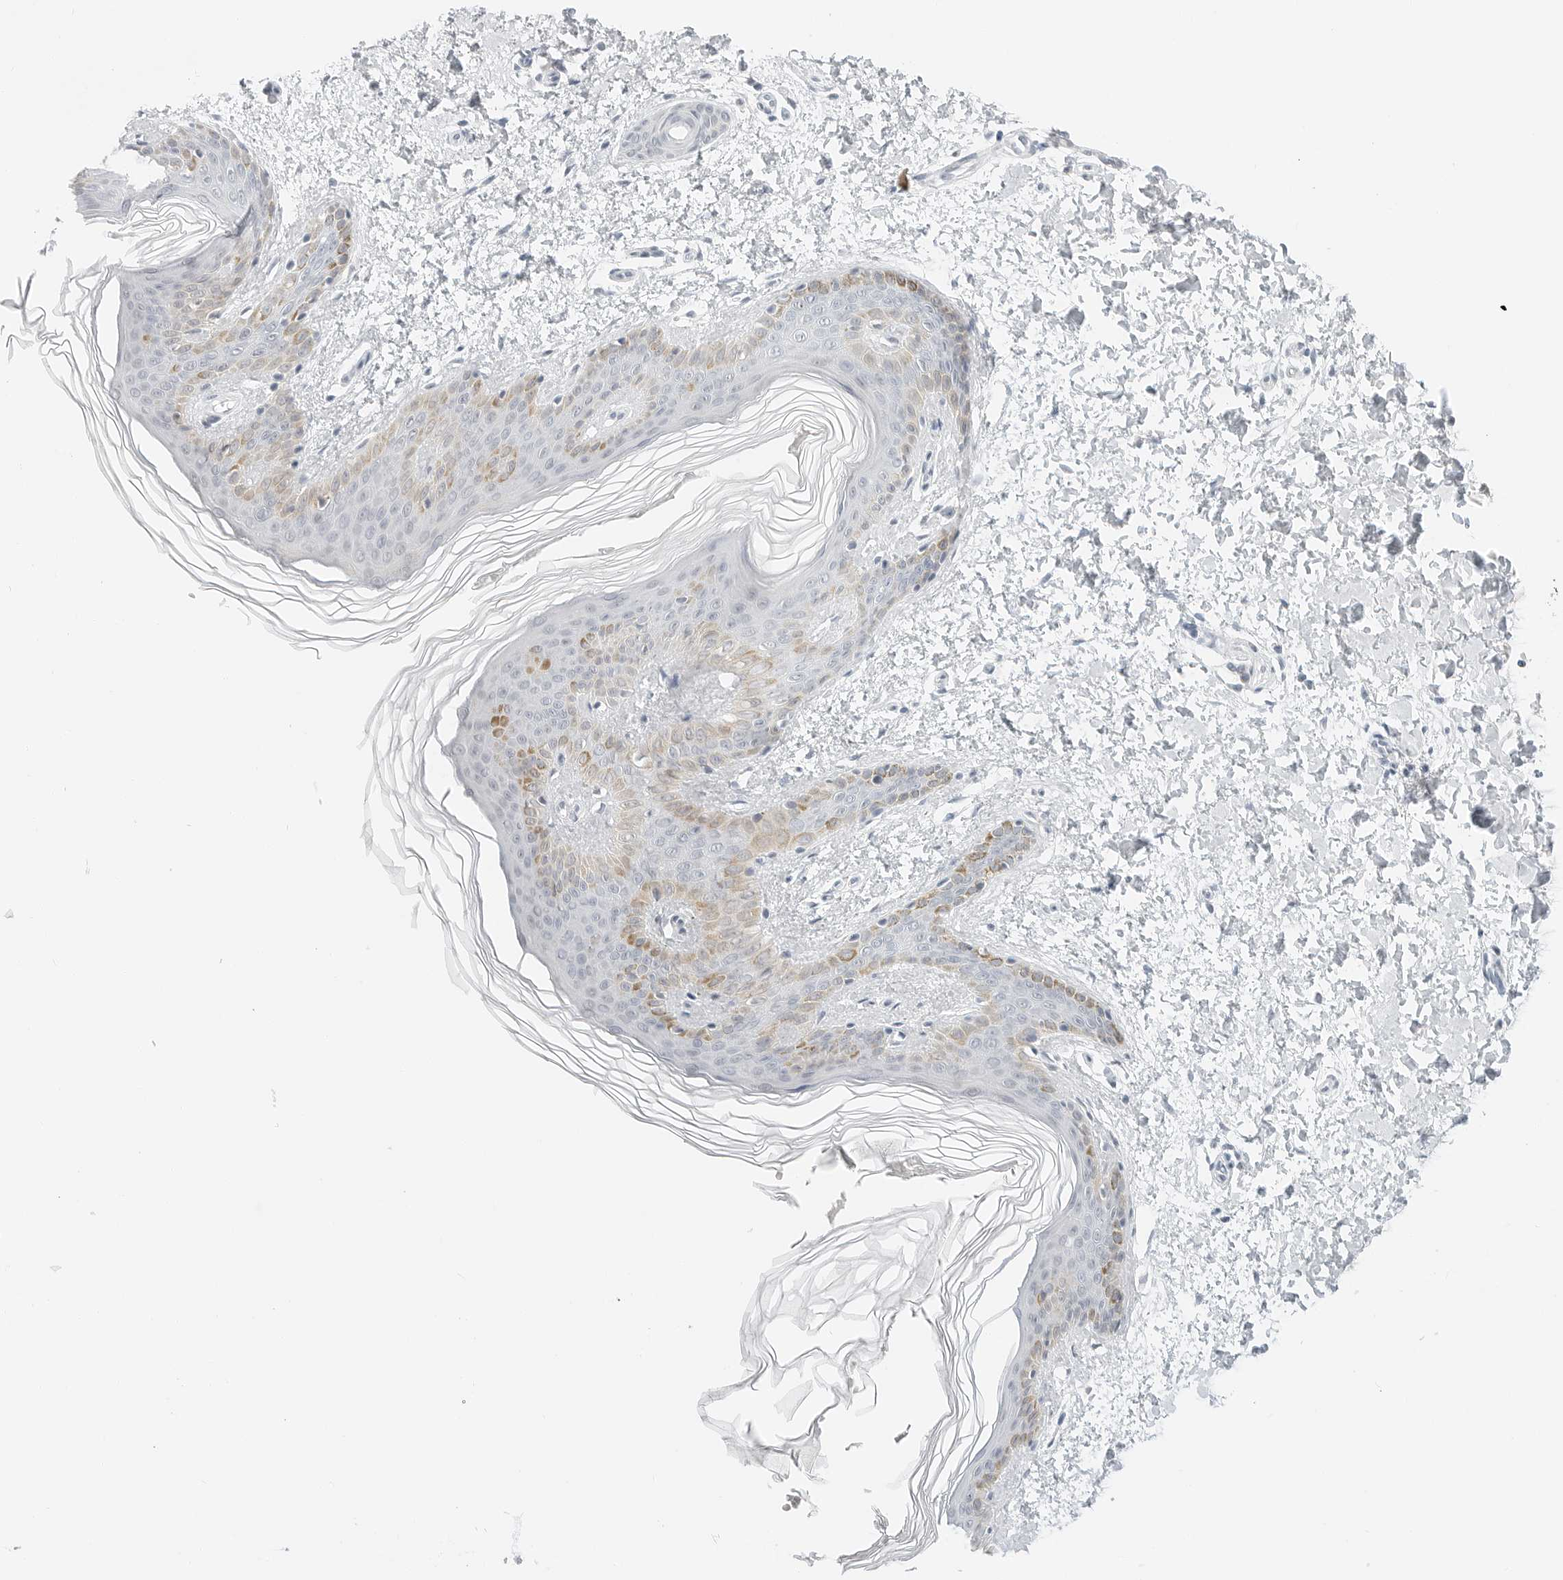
{"staining": {"intensity": "negative", "quantity": "none", "location": "none"}, "tissue": "skin", "cell_type": "Fibroblasts", "image_type": "normal", "snomed": [{"axis": "morphology", "description": "Normal tissue, NOS"}, {"axis": "morphology", "description": "Neoplasm, benign, NOS"}, {"axis": "topography", "description": "Skin"}, {"axis": "topography", "description": "Soft tissue"}], "caption": "The immunohistochemistry (IHC) photomicrograph has no significant expression in fibroblasts of skin.", "gene": "CCSAP", "patient": {"sex": "male", "age": 26}}